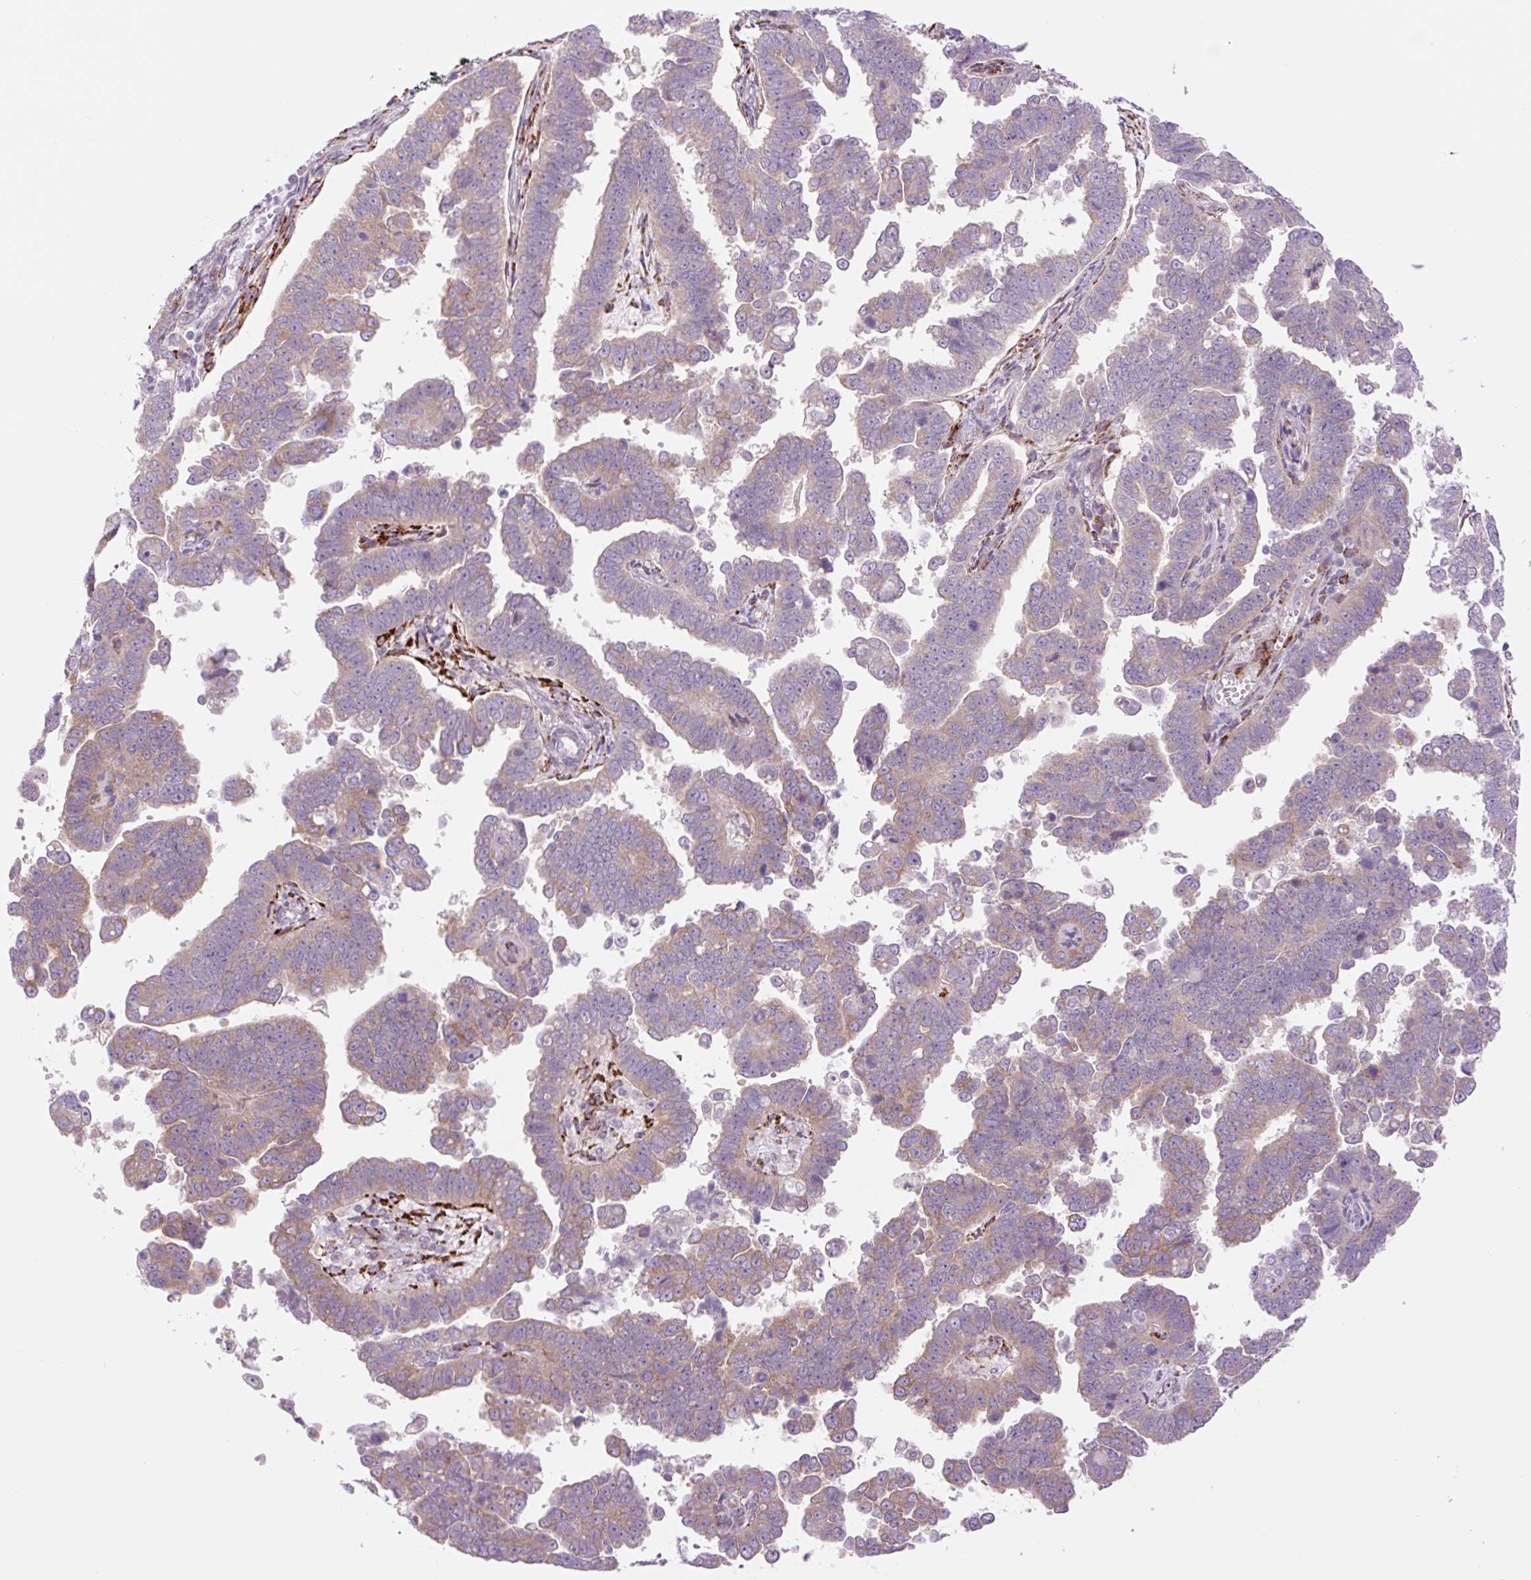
{"staining": {"intensity": "moderate", "quantity": ">75%", "location": "cytoplasmic/membranous"}, "tissue": "endometrial cancer", "cell_type": "Tumor cells", "image_type": "cancer", "snomed": [{"axis": "morphology", "description": "Adenocarcinoma, NOS"}, {"axis": "topography", "description": "Endometrium"}], "caption": "Human endometrial adenocarcinoma stained with a protein marker demonstrates moderate staining in tumor cells.", "gene": "COL5A1", "patient": {"sex": "female", "age": 75}}